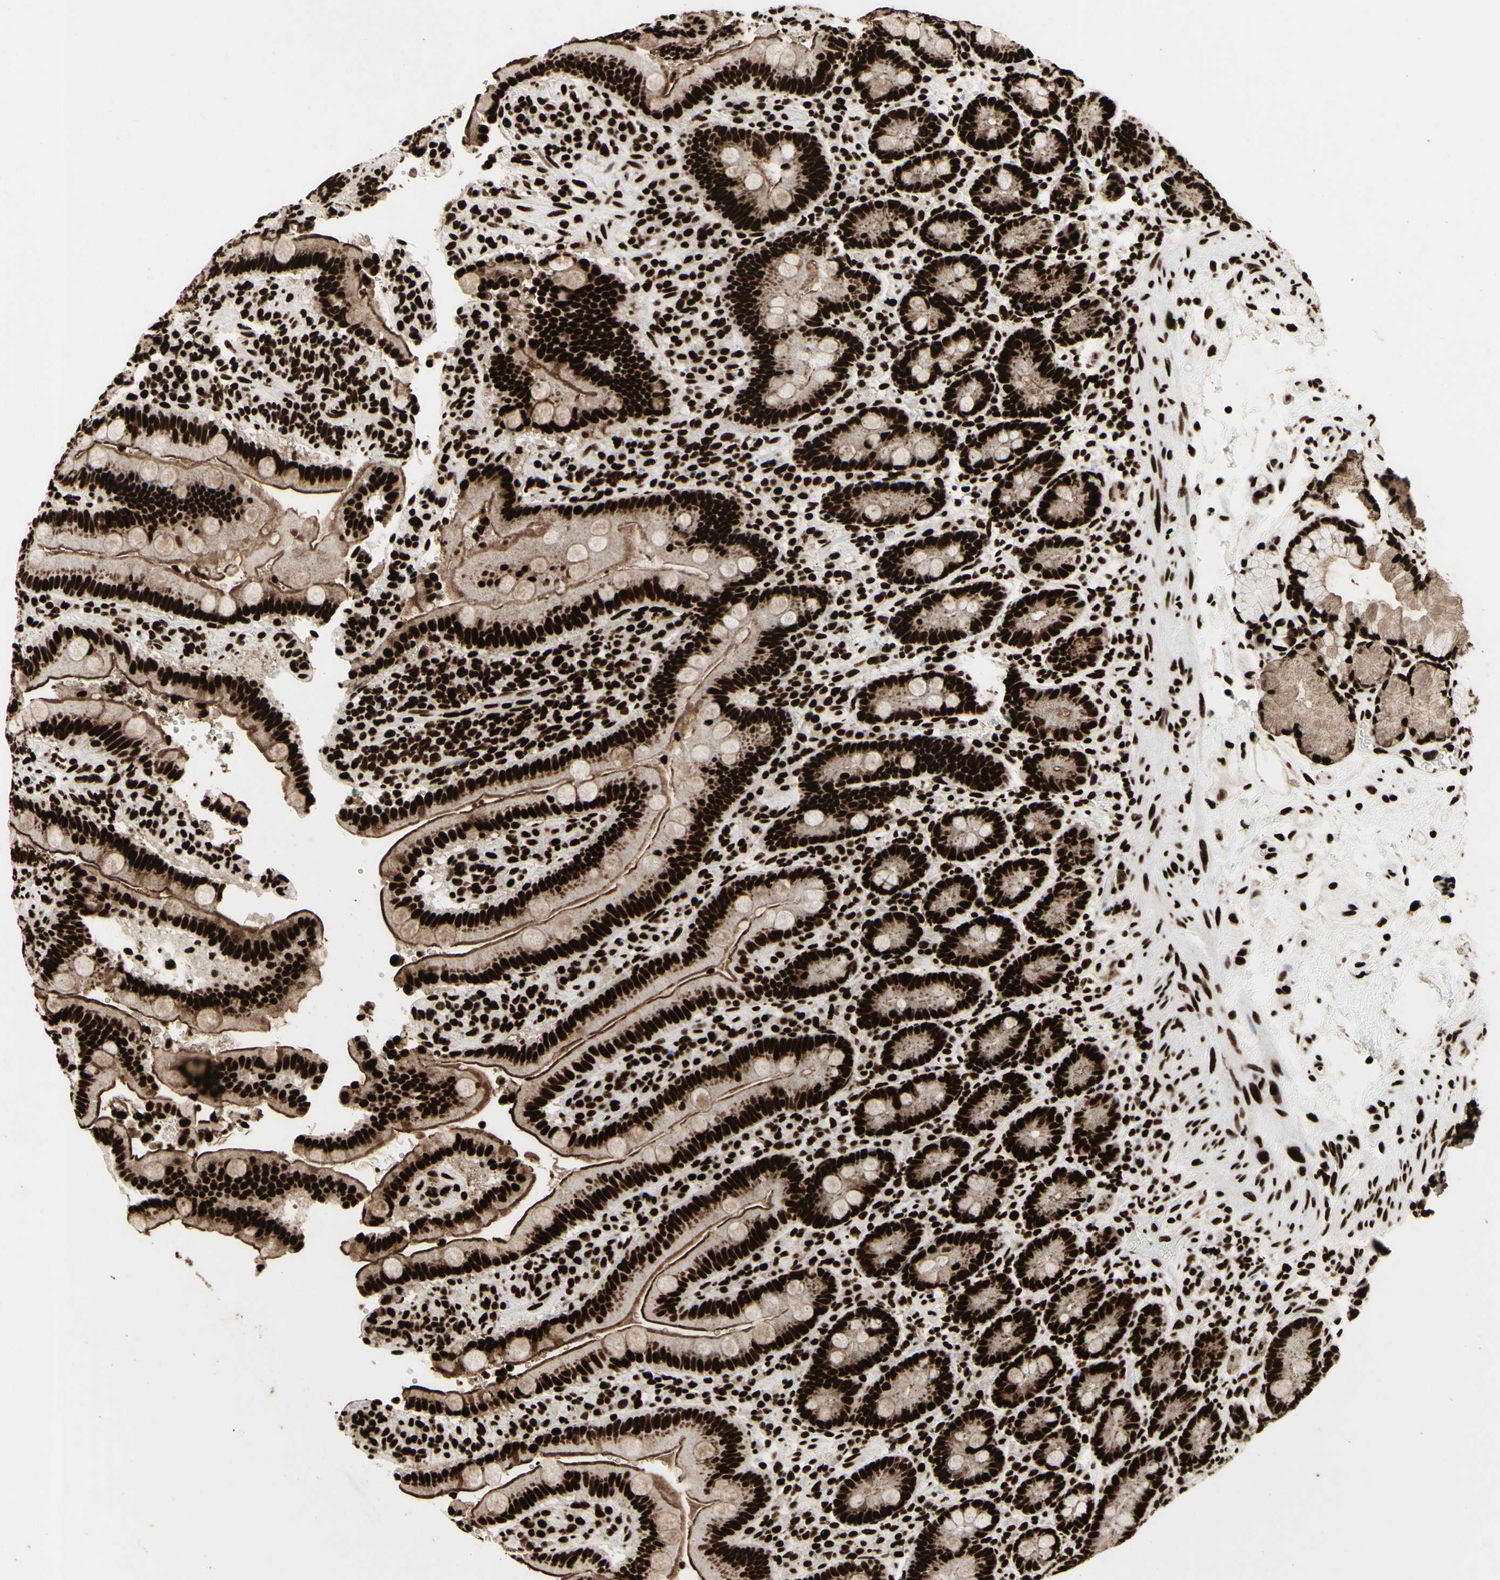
{"staining": {"intensity": "strong", "quantity": ">75%", "location": "cytoplasmic/membranous,nuclear"}, "tissue": "duodenum", "cell_type": "Glandular cells", "image_type": "normal", "snomed": [{"axis": "morphology", "description": "Normal tissue, NOS"}, {"axis": "topography", "description": "Small intestine, NOS"}], "caption": "Benign duodenum reveals strong cytoplasmic/membranous,nuclear expression in about >75% of glandular cells, visualized by immunohistochemistry.", "gene": "U2AF2", "patient": {"sex": "female", "age": 71}}